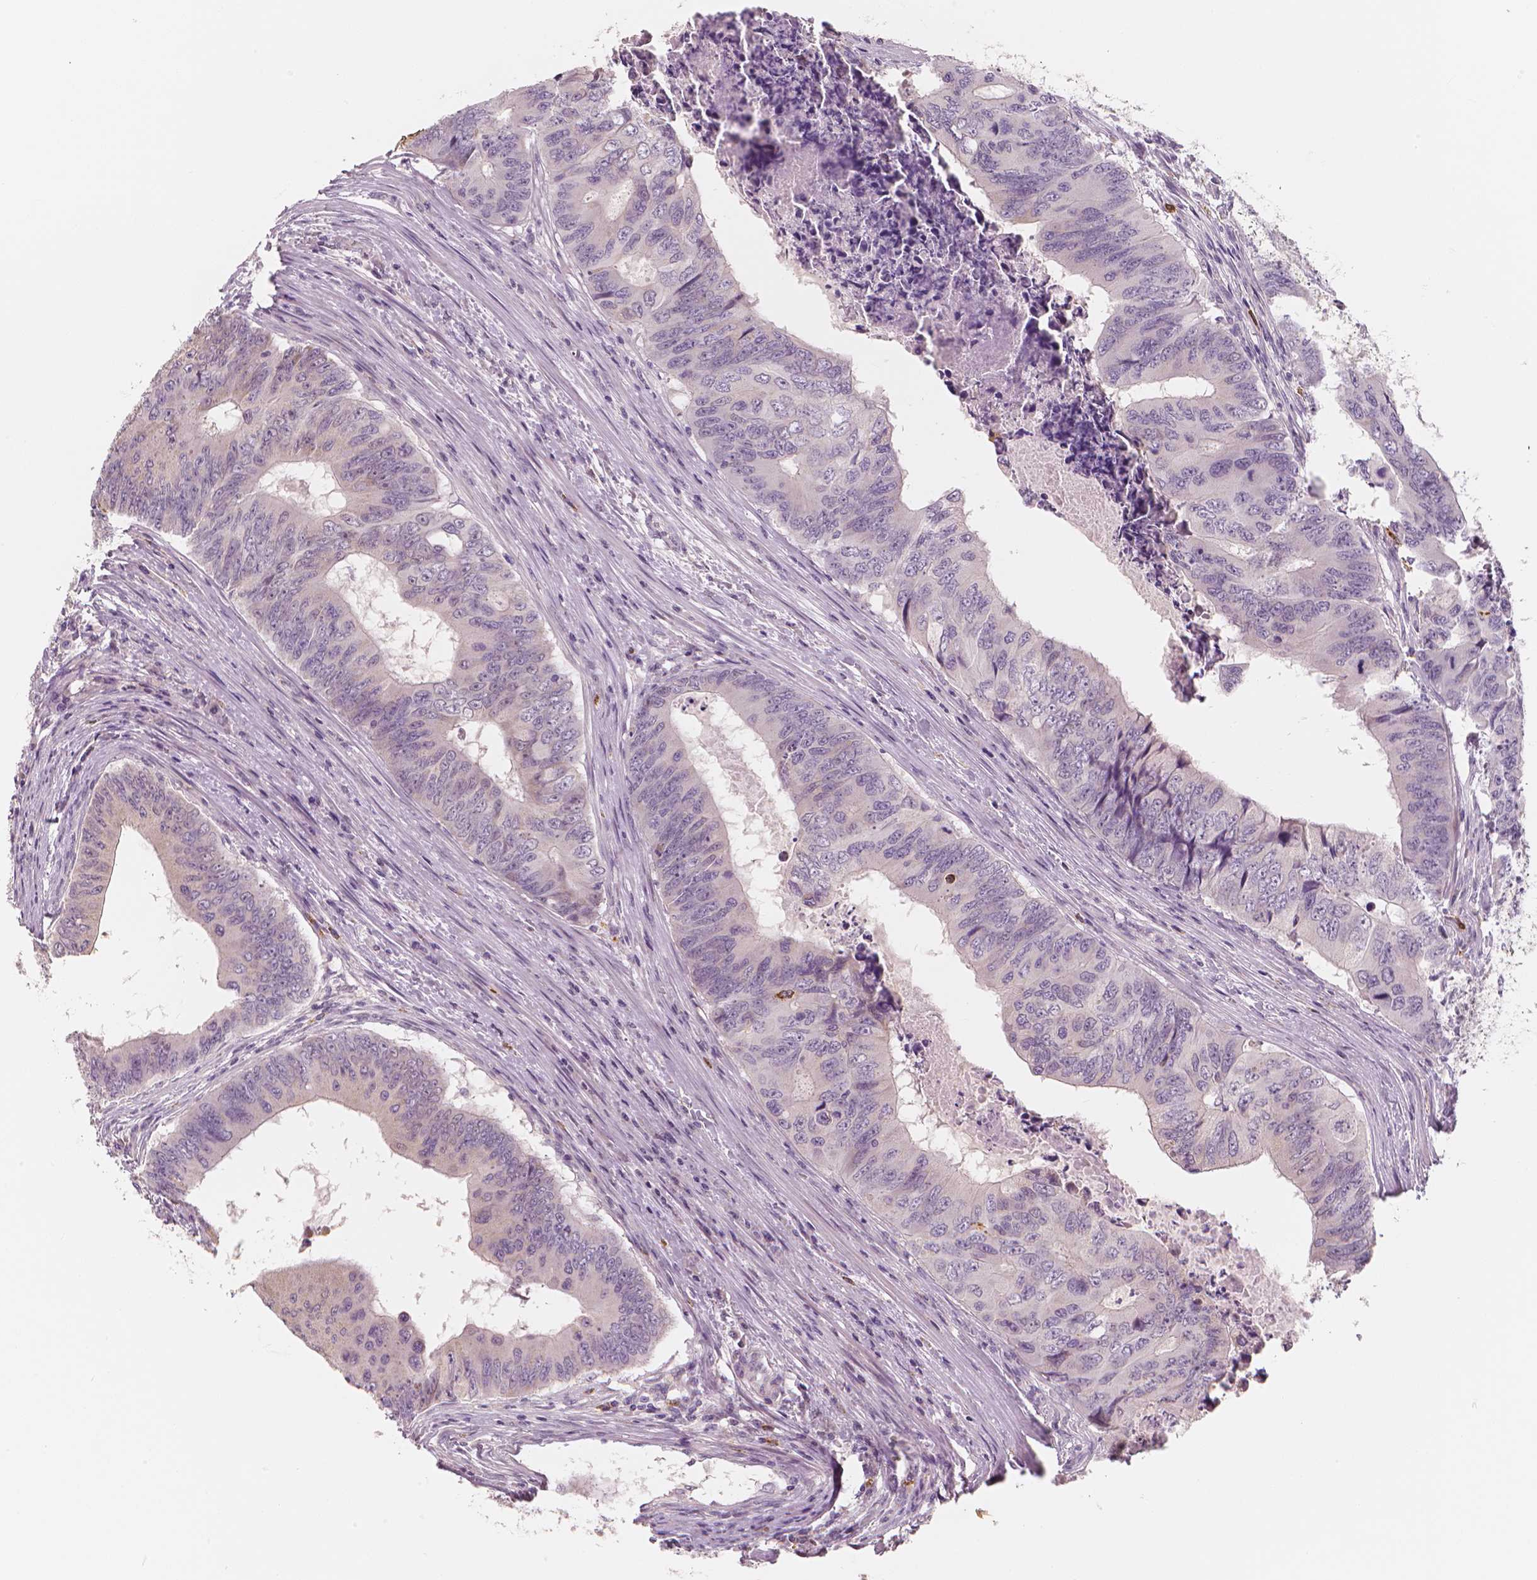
{"staining": {"intensity": "negative", "quantity": "none", "location": "none"}, "tissue": "colorectal cancer", "cell_type": "Tumor cells", "image_type": "cancer", "snomed": [{"axis": "morphology", "description": "Adenocarcinoma, NOS"}, {"axis": "topography", "description": "Colon"}], "caption": "Tumor cells are negative for brown protein staining in colorectal cancer (adenocarcinoma).", "gene": "RNASE7", "patient": {"sex": "male", "age": 53}}